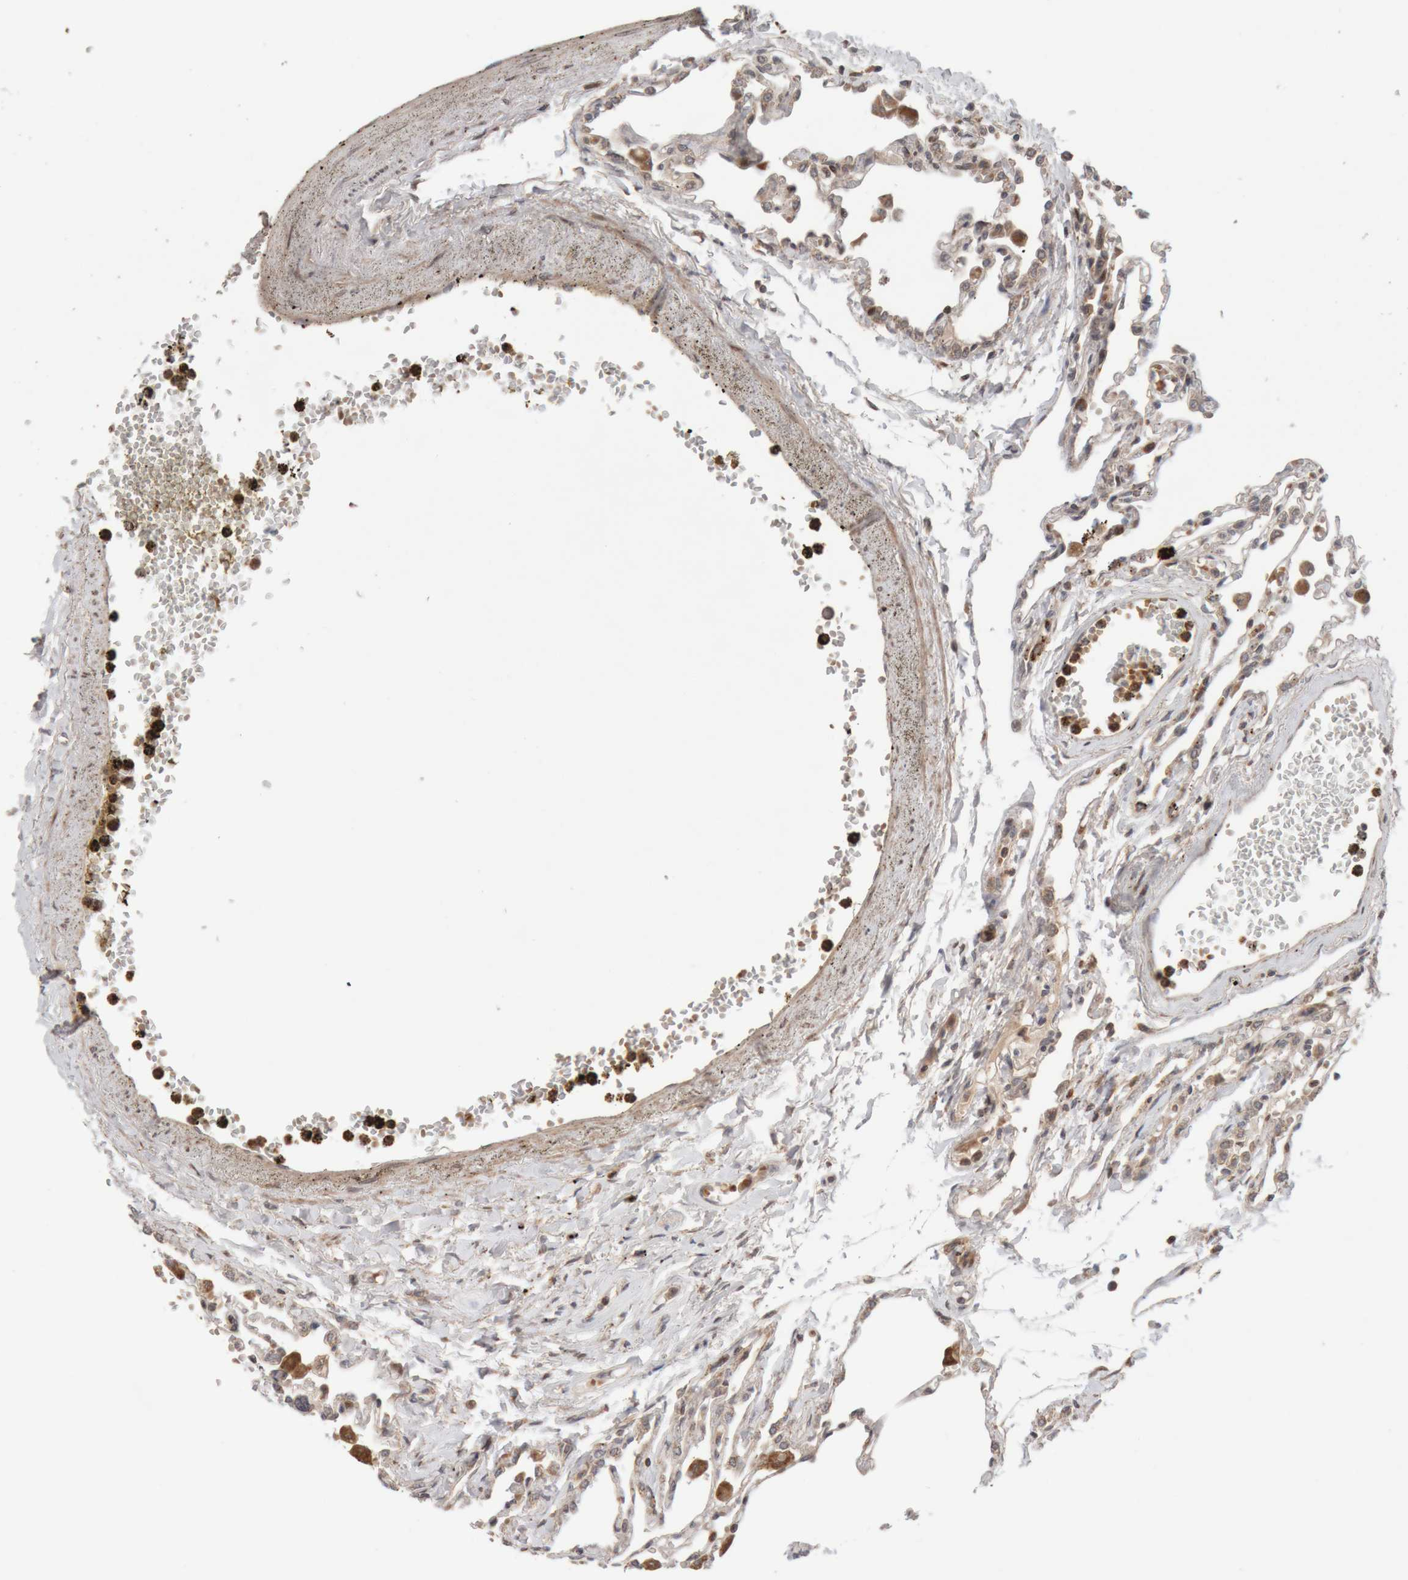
{"staining": {"intensity": "moderate", "quantity": "25%-75%", "location": "cytoplasmic/membranous"}, "tissue": "lung", "cell_type": "Alveolar cells", "image_type": "normal", "snomed": [{"axis": "morphology", "description": "Normal tissue, NOS"}, {"axis": "topography", "description": "Bronchus"}, {"axis": "topography", "description": "Lung"}], "caption": "Immunohistochemistry histopathology image of benign lung stained for a protein (brown), which reveals medium levels of moderate cytoplasmic/membranous expression in approximately 25%-75% of alveolar cells.", "gene": "KIF21B", "patient": {"sex": "female", "age": 49}}